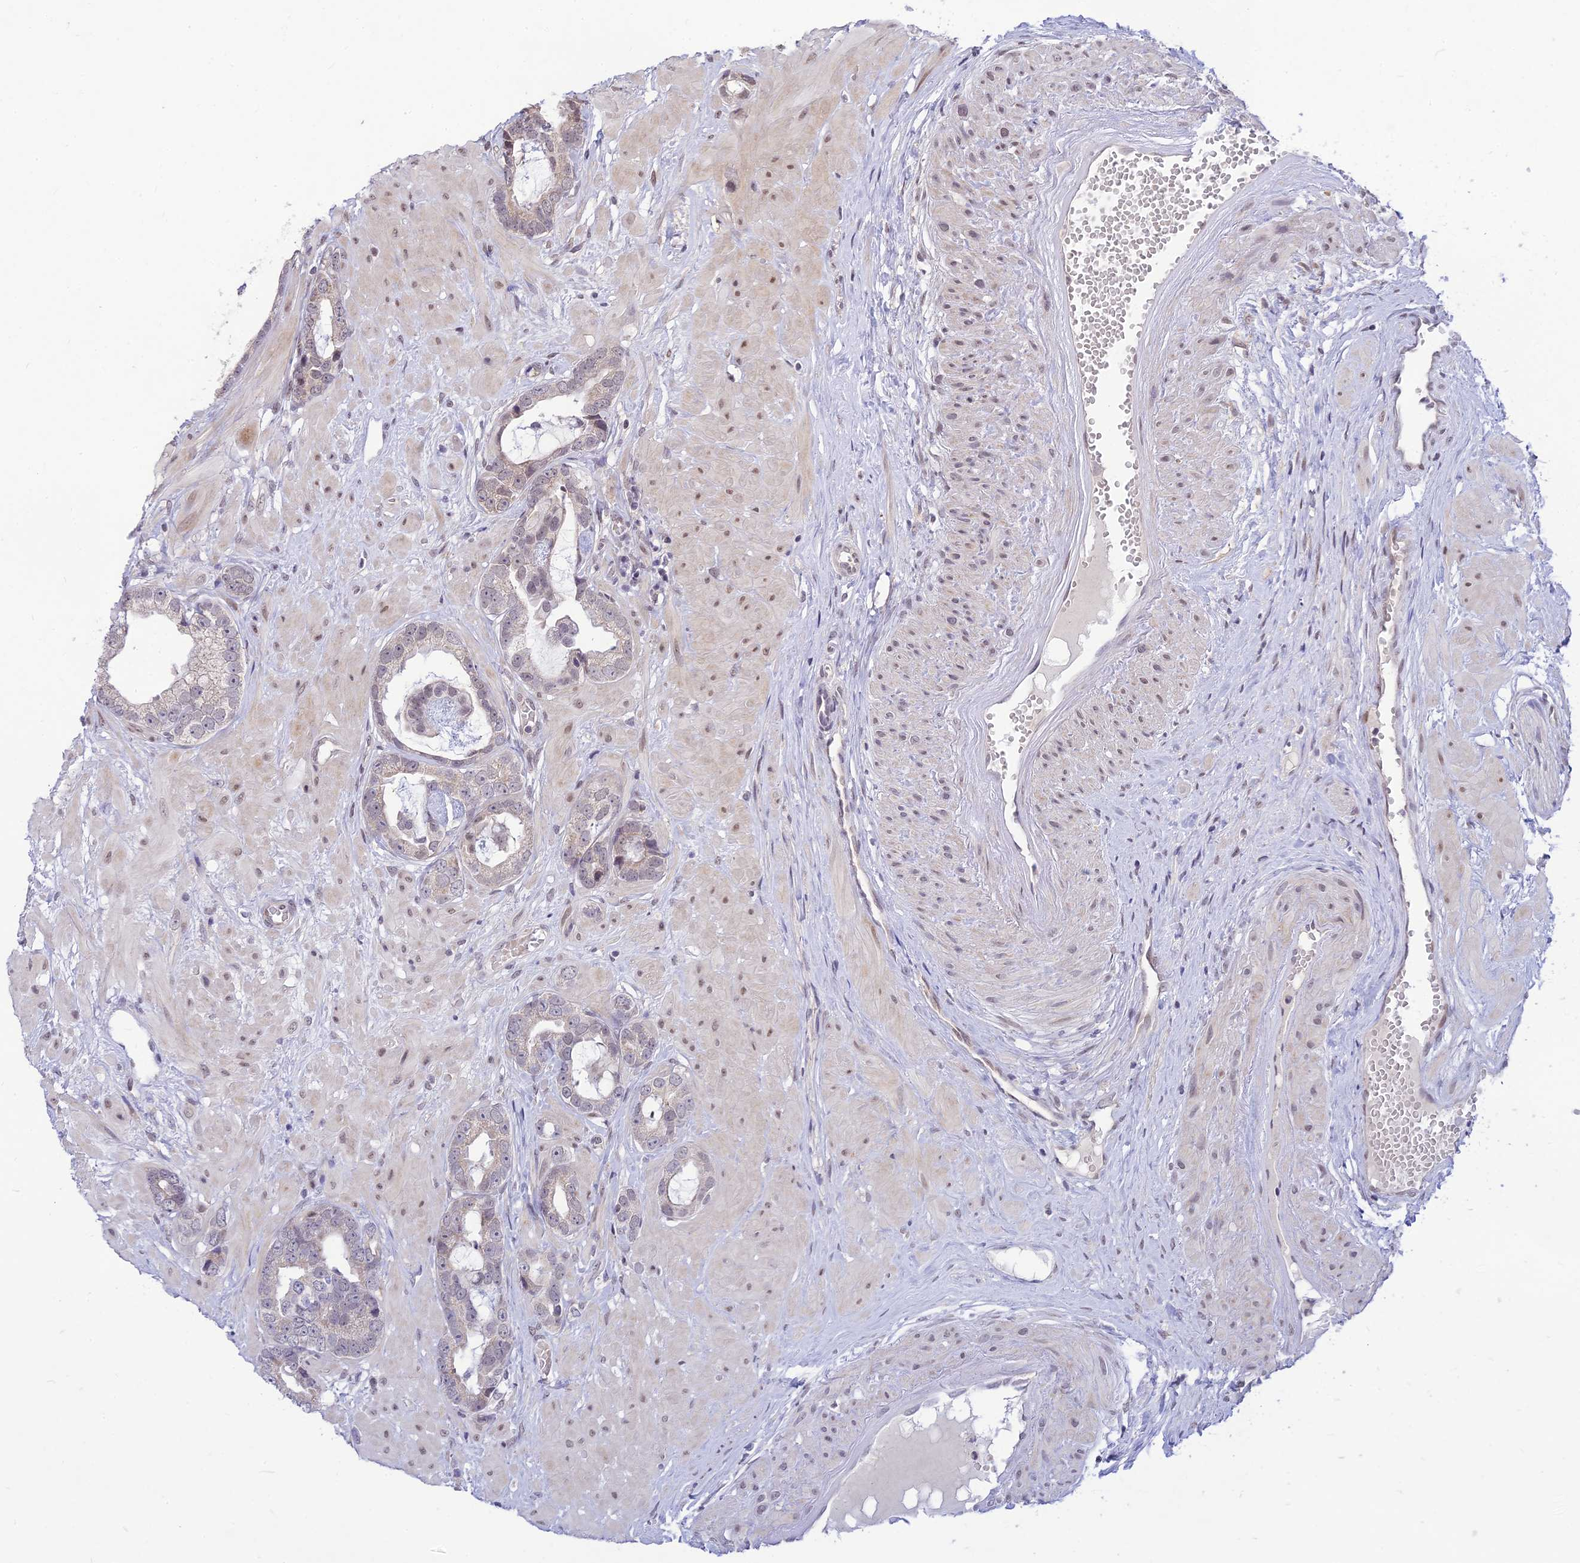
{"staining": {"intensity": "negative", "quantity": "none", "location": "none"}, "tissue": "prostate cancer", "cell_type": "Tumor cells", "image_type": "cancer", "snomed": [{"axis": "morphology", "description": "Adenocarcinoma, Low grade"}, {"axis": "topography", "description": "Prostate"}], "caption": "This is an immunohistochemistry (IHC) image of prostate cancer. There is no positivity in tumor cells.", "gene": "MICOS13", "patient": {"sex": "male", "age": 64}}